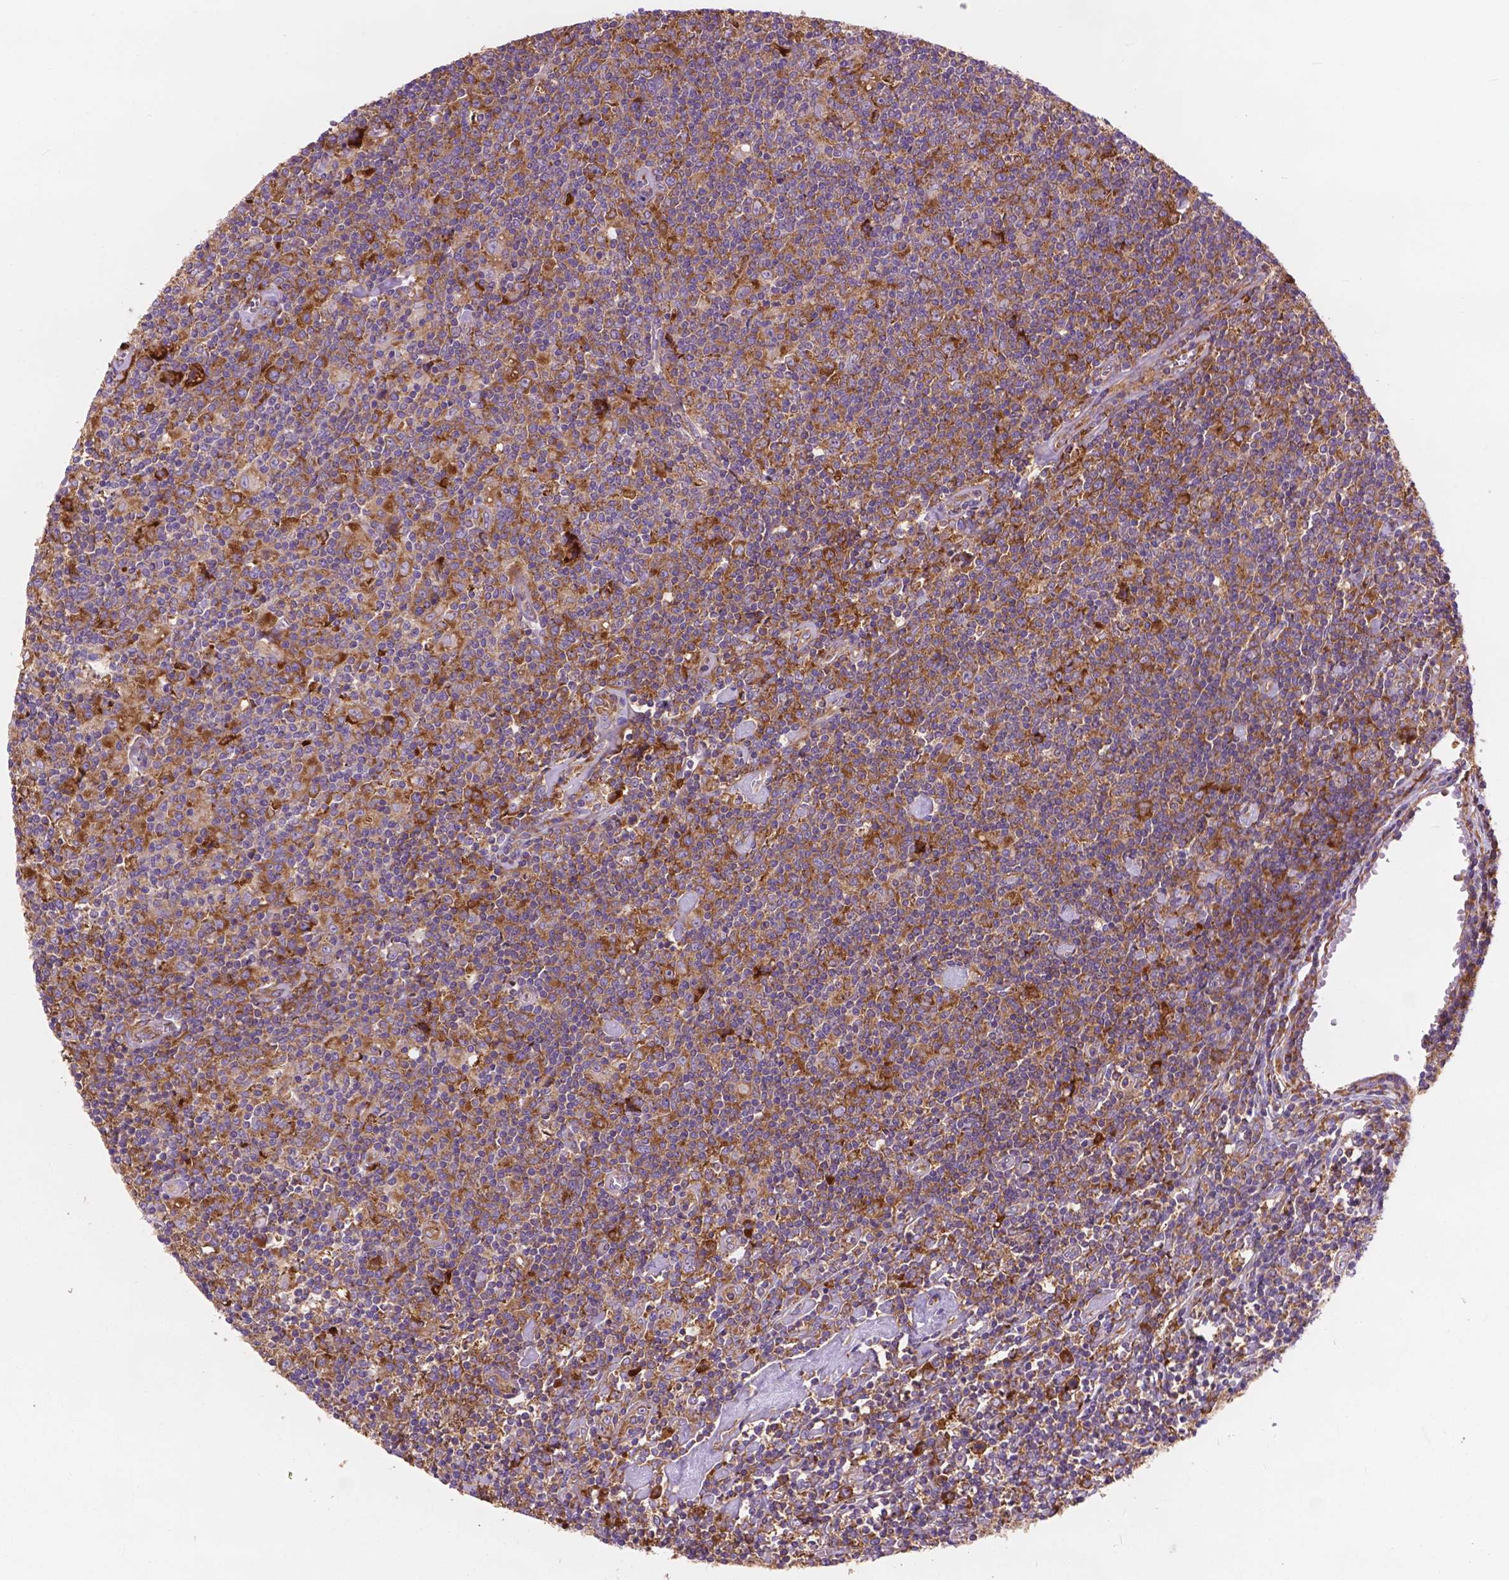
{"staining": {"intensity": "weak", "quantity": ">75%", "location": "cytoplasmic/membranous"}, "tissue": "lymphoma", "cell_type": "Tumor cells", "image_type": "cancer", "snomed": [{"axis": "morphology", "description": "Hodgkin's disease, NOS"}, {"axis": "topography", "description": "Lymph node"}], "caption": "Hodgkin's disease stained for a protein exhibits weak cytoplasmic/membranous positivity in tumor cells. The staining was performed using DAB, with brown indicating positive protein expression. Nuclei are stained blue with hematoxylin.", "gene": "RPL37A", "patient": {"sex": "male", "age": 40}}